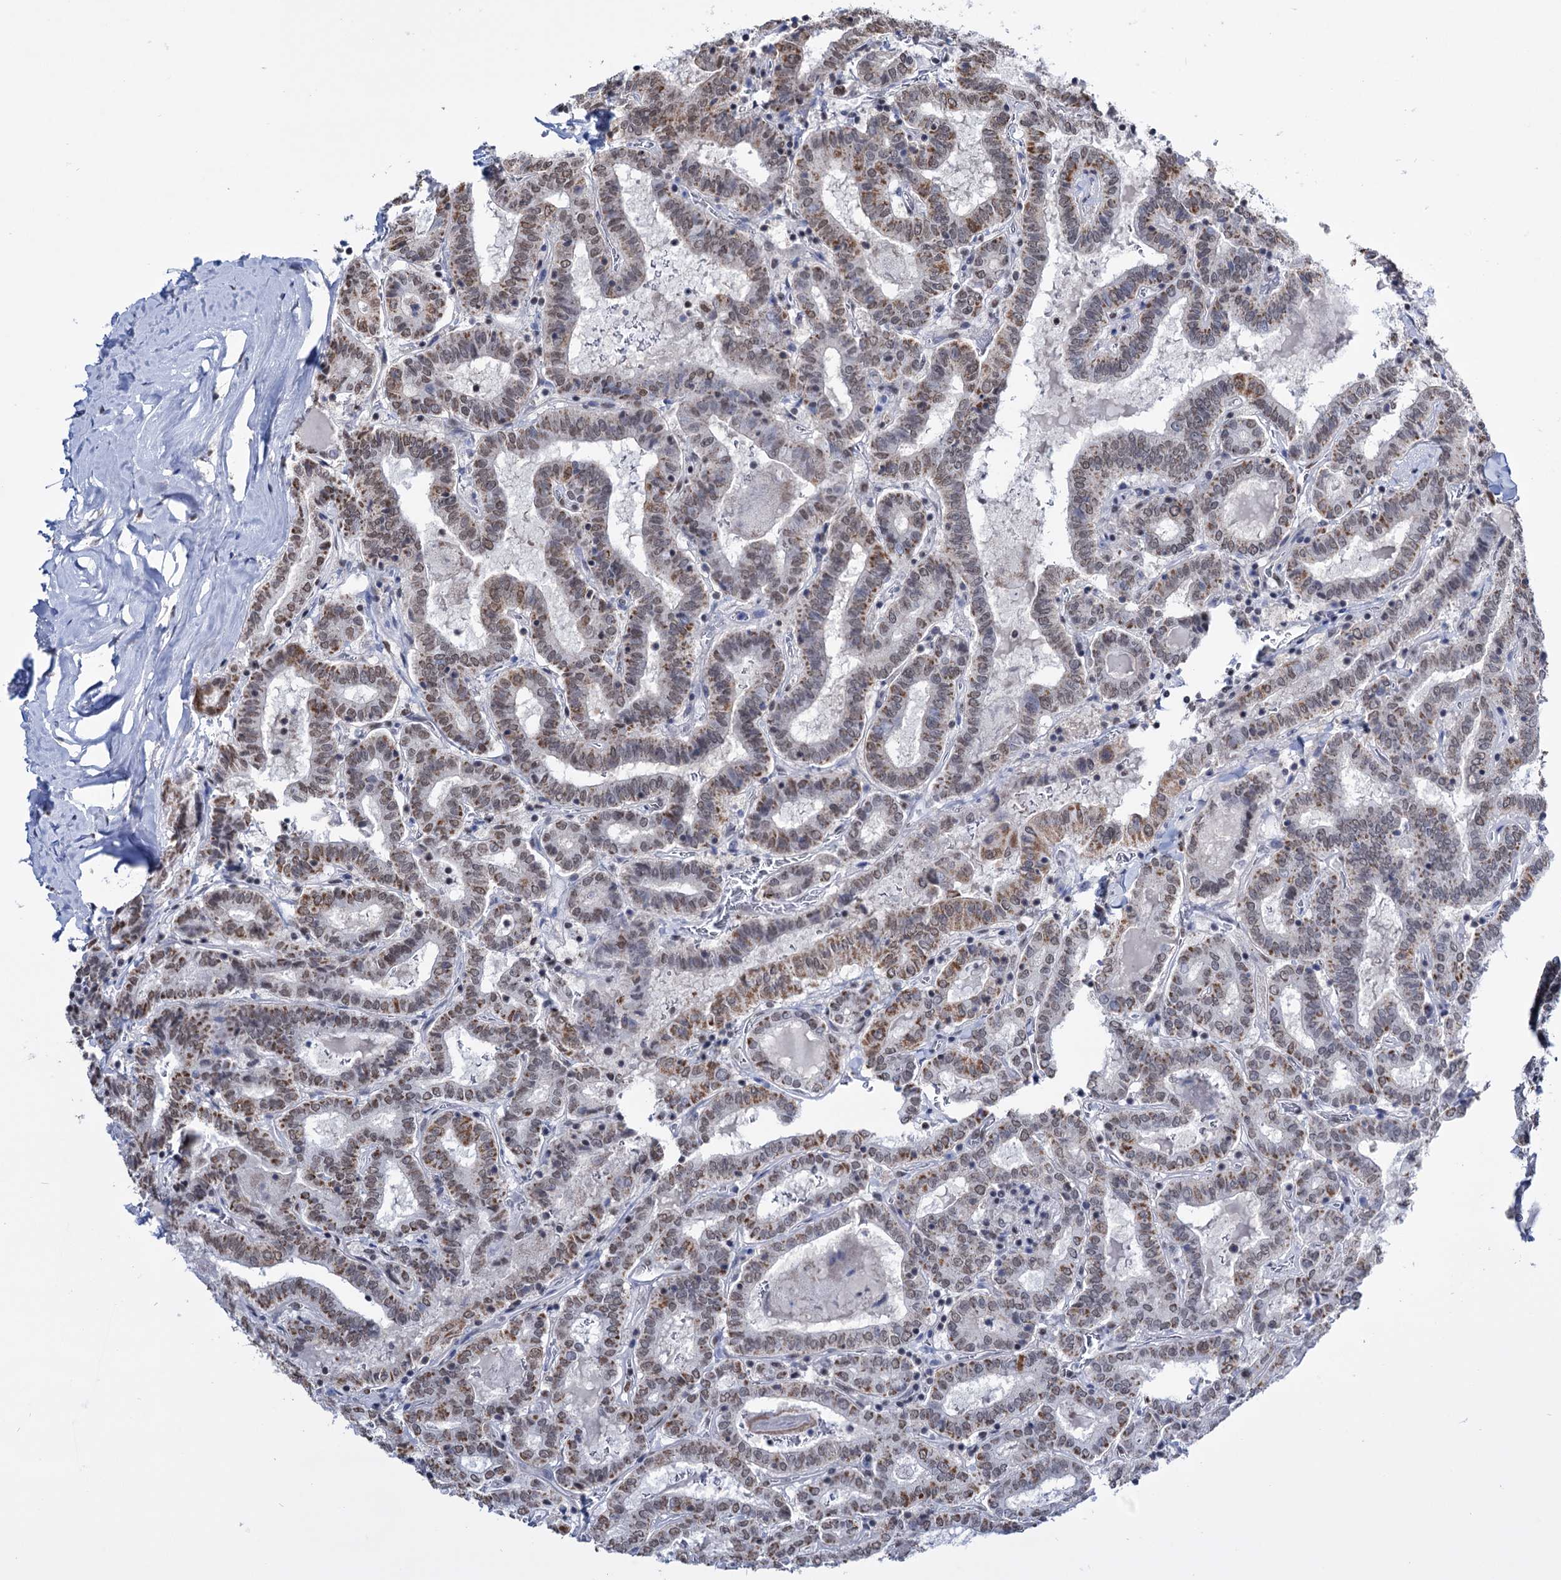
{"staining": {"intensity": "moderate", "quantity": "25%-75%", "location": "cytoplasmic/membranous,nuclear"}, "tissue": "thyroid cancer", "cell_type": "Tumor cells", "image_type": "cancer", "snomed": [{"axis": "morphology", "description": "Papillary adenocarcinoma, NOS"}, {"axis": "topography", "description": "Thyroid gland"}], "caption": "This is a histology image of immunohistochemistry (IHC) staining of thyroid cancer, which shows moderate staining in the cytoplasmic/membranous and nuclear of tumor cells.", "gene": "ABHD10", "patient": {"sex": "female", "age": 72}}